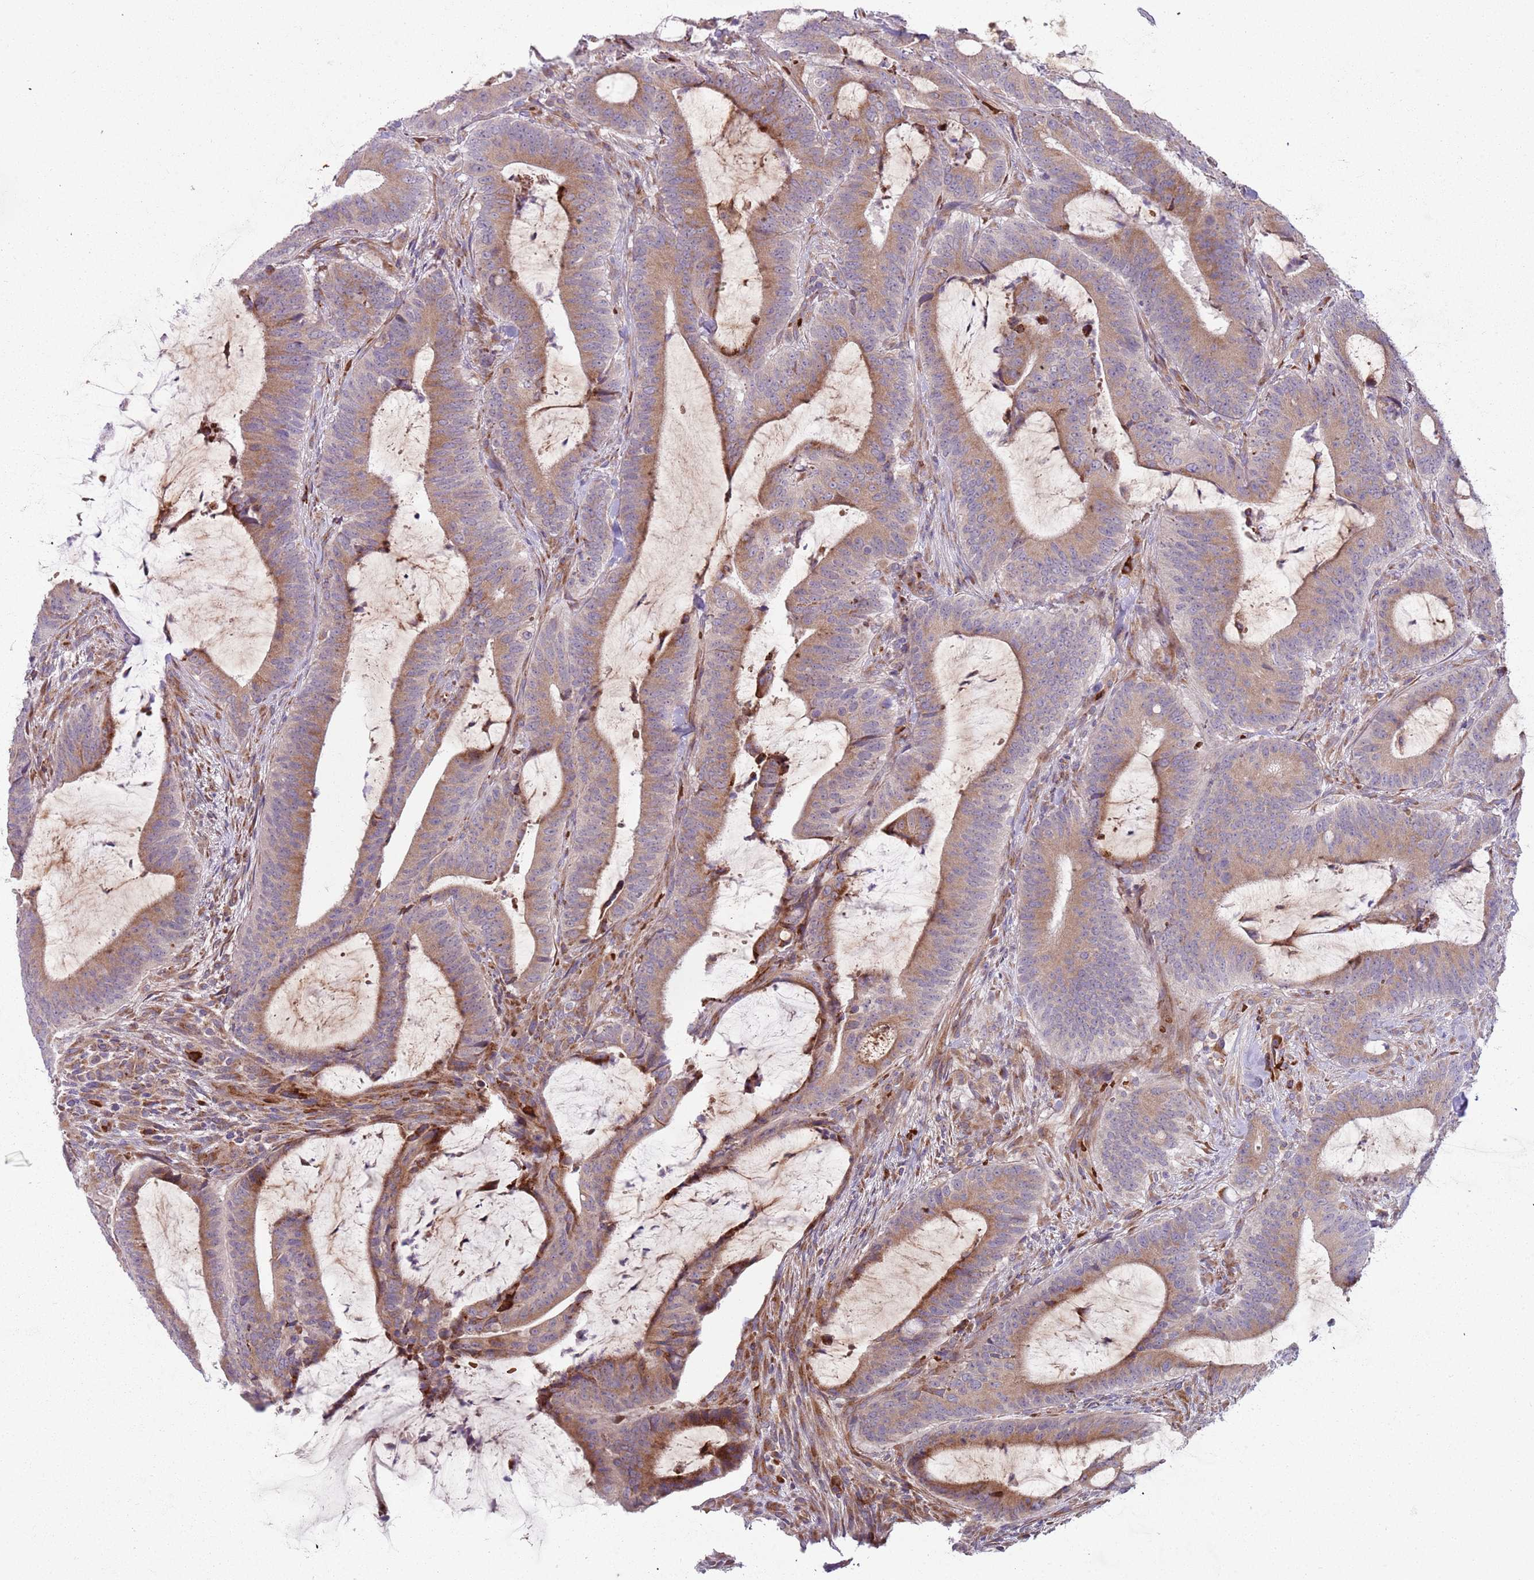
{"staining": {"intensity": "moderate", "quantity": ">75%", "location": "cytoplasmic/membranous"}, "tissue": "colorectal cancer", "cell_type": "Tumor cells", "image_type": "cancer", "snomed": [{"axis": "morphology", "description": "Adenocarcinoma, NOS"}, {"axis": "topography", "description": "Colon"}], "caption": "This is an image of immunohistochemistry (IHC) staining of colorectal cancer (adenocarcinoma), which shows moderate positivity in the cytoplasmic/membranous of tumor cells.", "gene": "VWCE", "patient": {"sex": "female", "age": 43}}